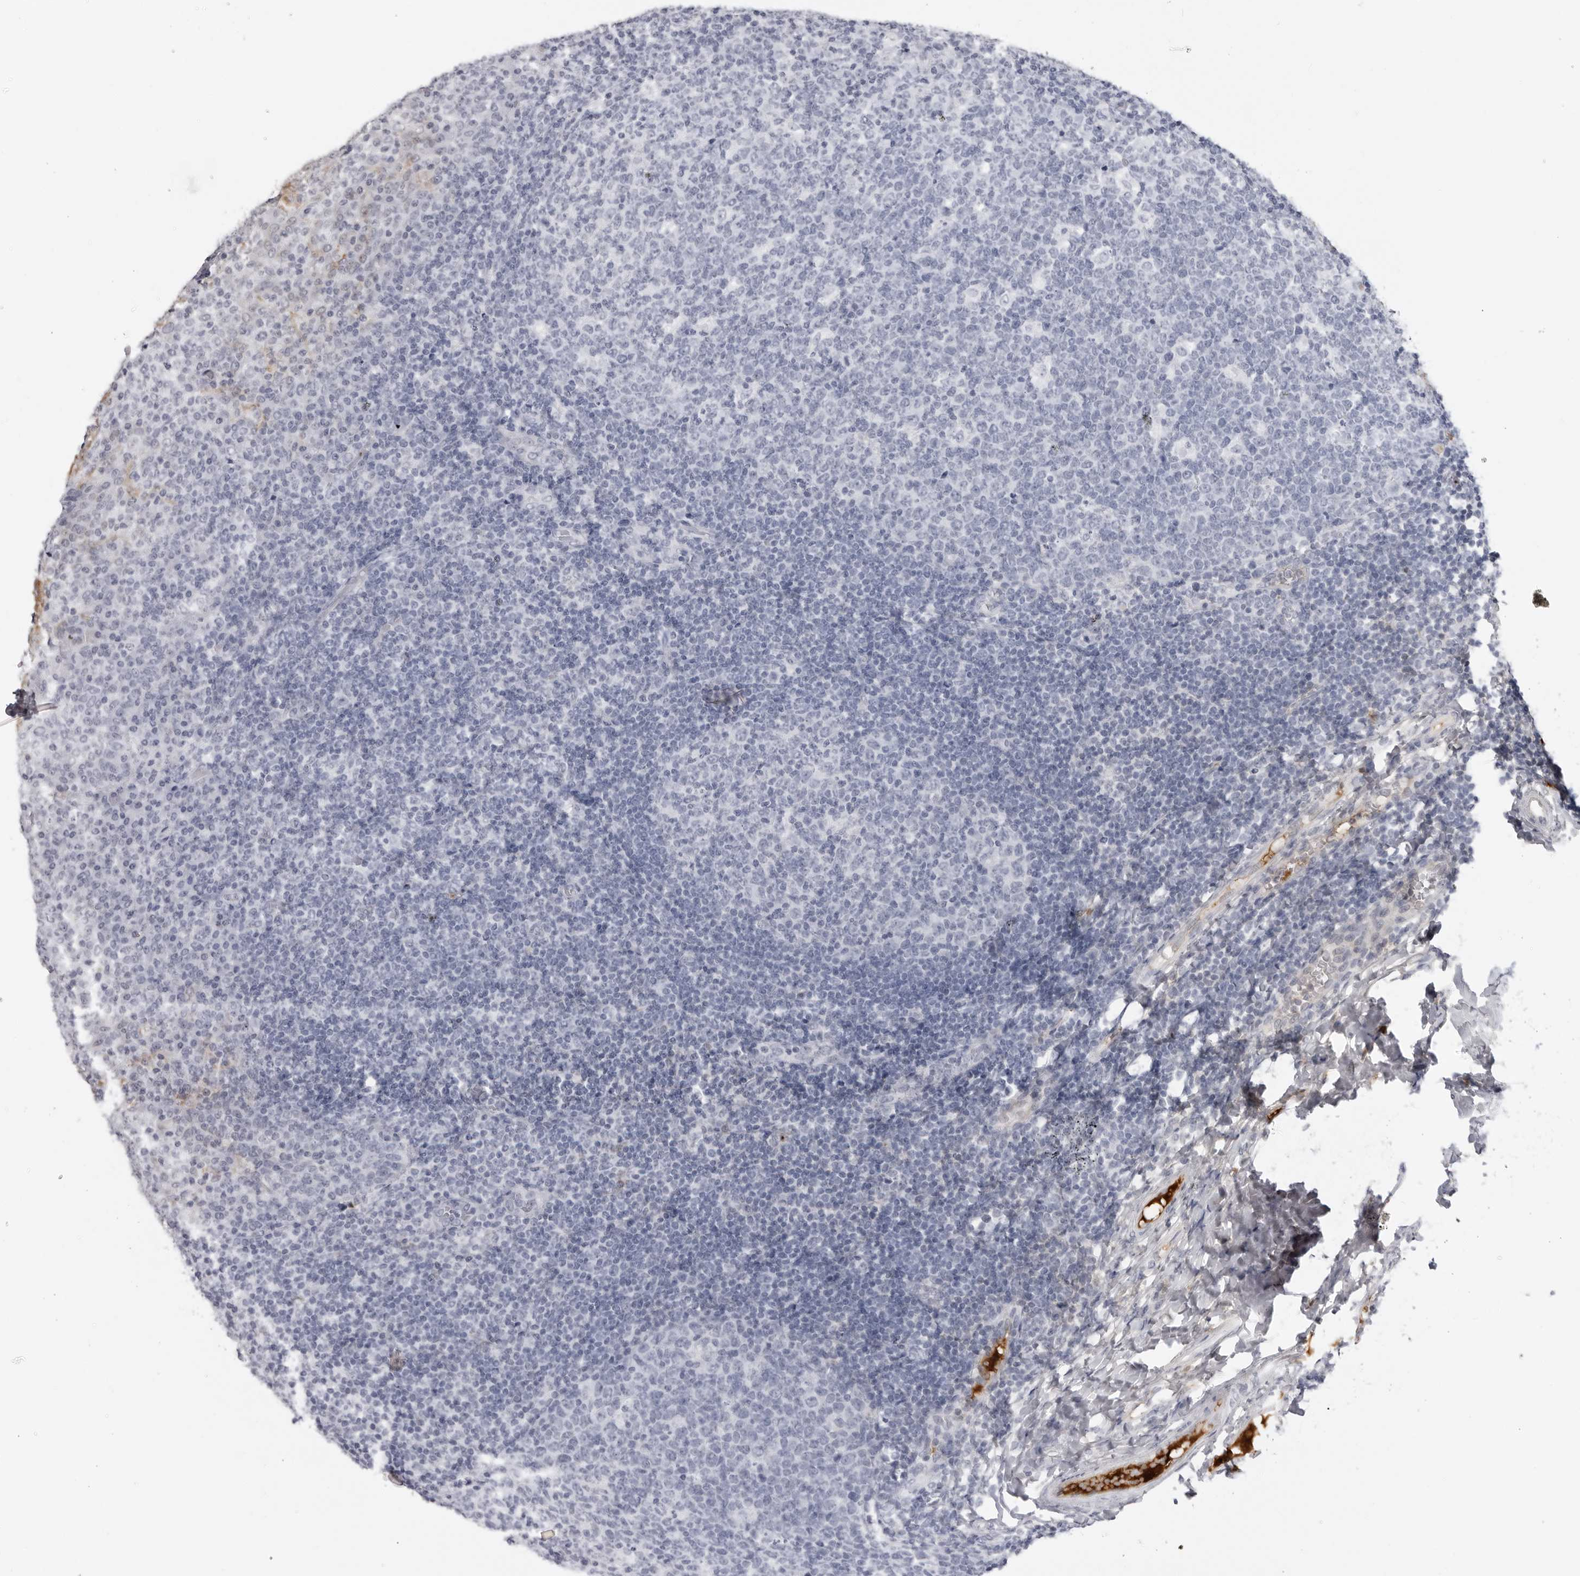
{"staining": {"intensity": "negative", "quantity": "none", "location": "none"}, "tissue": "tonsil", "cell_type": "Germinal center cells", "image_type": "normal", "snomed": [{"axis": "morphology", "description": "Normal tissue, NOS"}, {"axis": "topography", "description": "Tonsil"}], "caption": "High magnification brightfield microscopy of normal tonsil stained with DAB (3,3'-diaminobenzidine) (brown) and counterstained with hematoxylin (blue): germinal center cells show no significant staining.", "gene": "SERPINF2", "patient": {"sex": "female", "age": 19}}